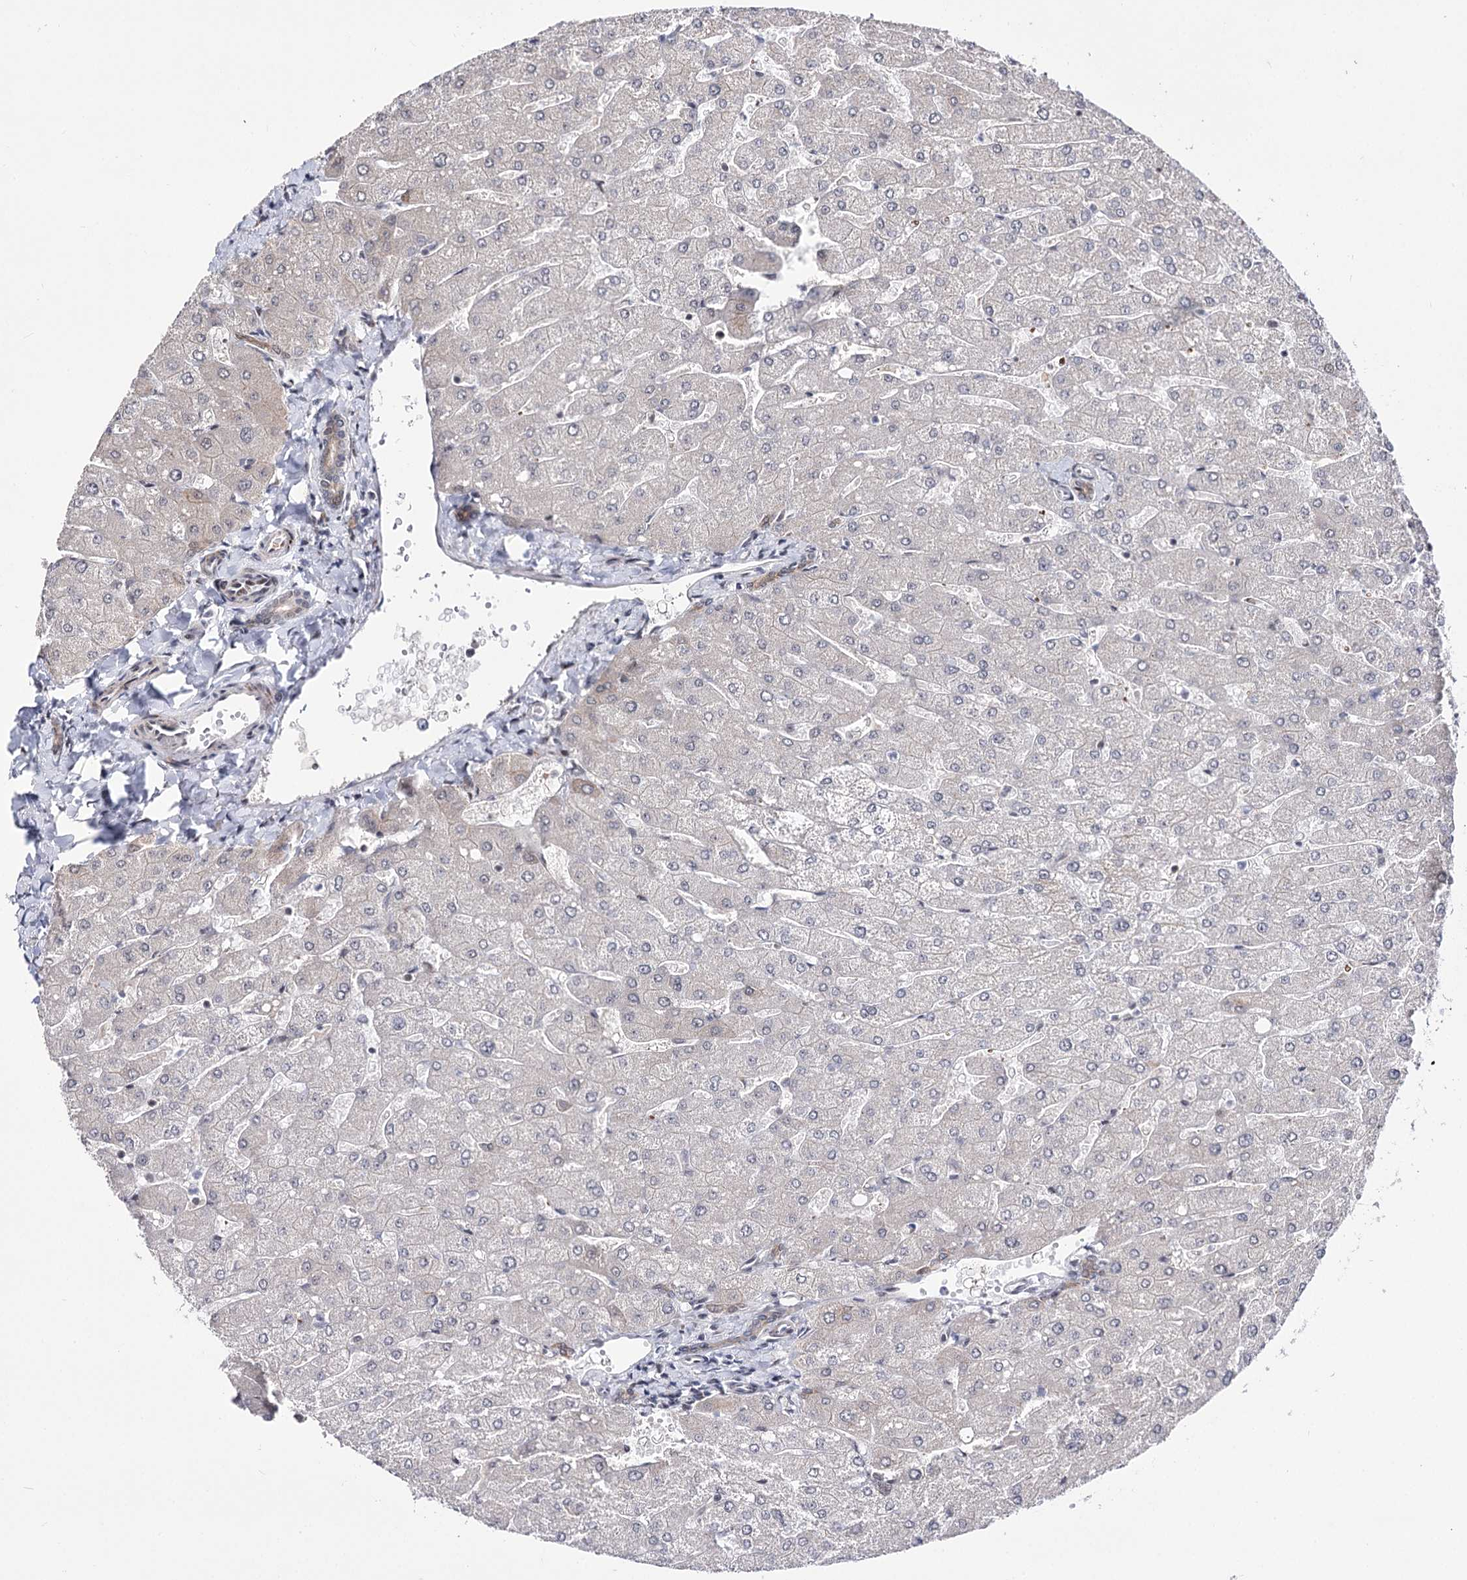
{"staining": {"intensity": "moderate", "quantity": "25%-75%", "location": "cytoplasmic/membranous"}, "tissue": "liver", "cell_type": "Cholangiocytes", "image_type": "normal", "snomed": [{"axis": "morphology", "description": "Normal tissue, NOS"}, {"axis": "topography", "description": "Liver"}], "caption": "Immunohistochemical staining of normal human liver demonstrates moderate cytoplasmic/membranous protein staining in approximately 25%-75% of cholangiocytes. (DAB = brown stain, brightfield microscopy at high magnification).", "gene": "STOX1", "patient": {"sex": "male", "age": 55}}